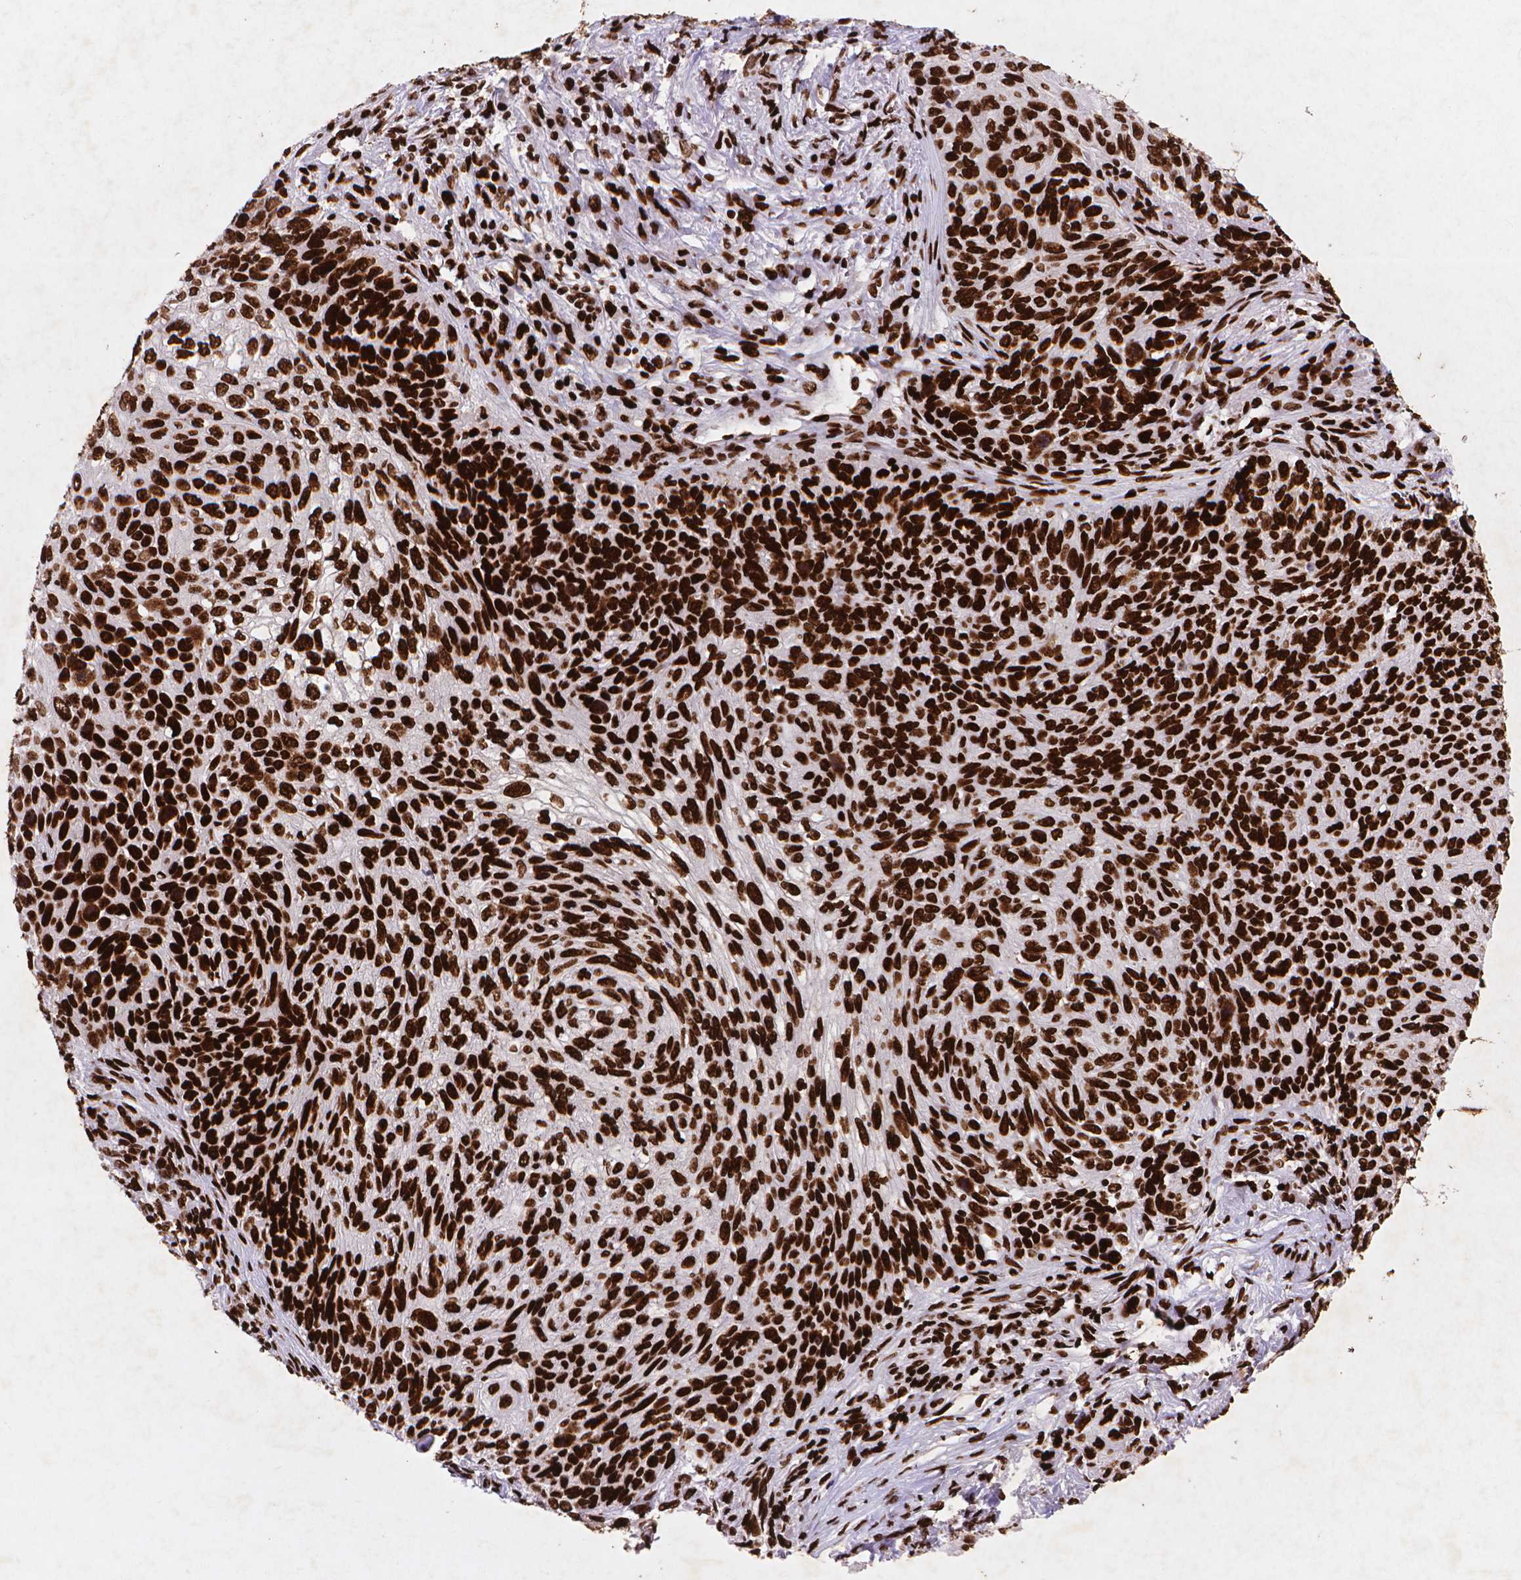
{"staining": {"intensity": "strong", "quantity": ">75%", "location": "nuclear"}, "tissue": "skin cancer", "cell_type": "Tumor cells", "image_type": "cancer", "snomed": [{"axis": "morphology", "description": "Squamous cell carcinoma, NOS"}, {"axis": "topography", "description": "Skin"}], "caption": "A high-resolution image shows immunohistochemistry staining of squamous cell carcinoma (skin), which displays strong nuclear positivity in approximately >75% of tumor cells.", "gene": "CITED2", "patient": {"sex": "male", "age": 92}}